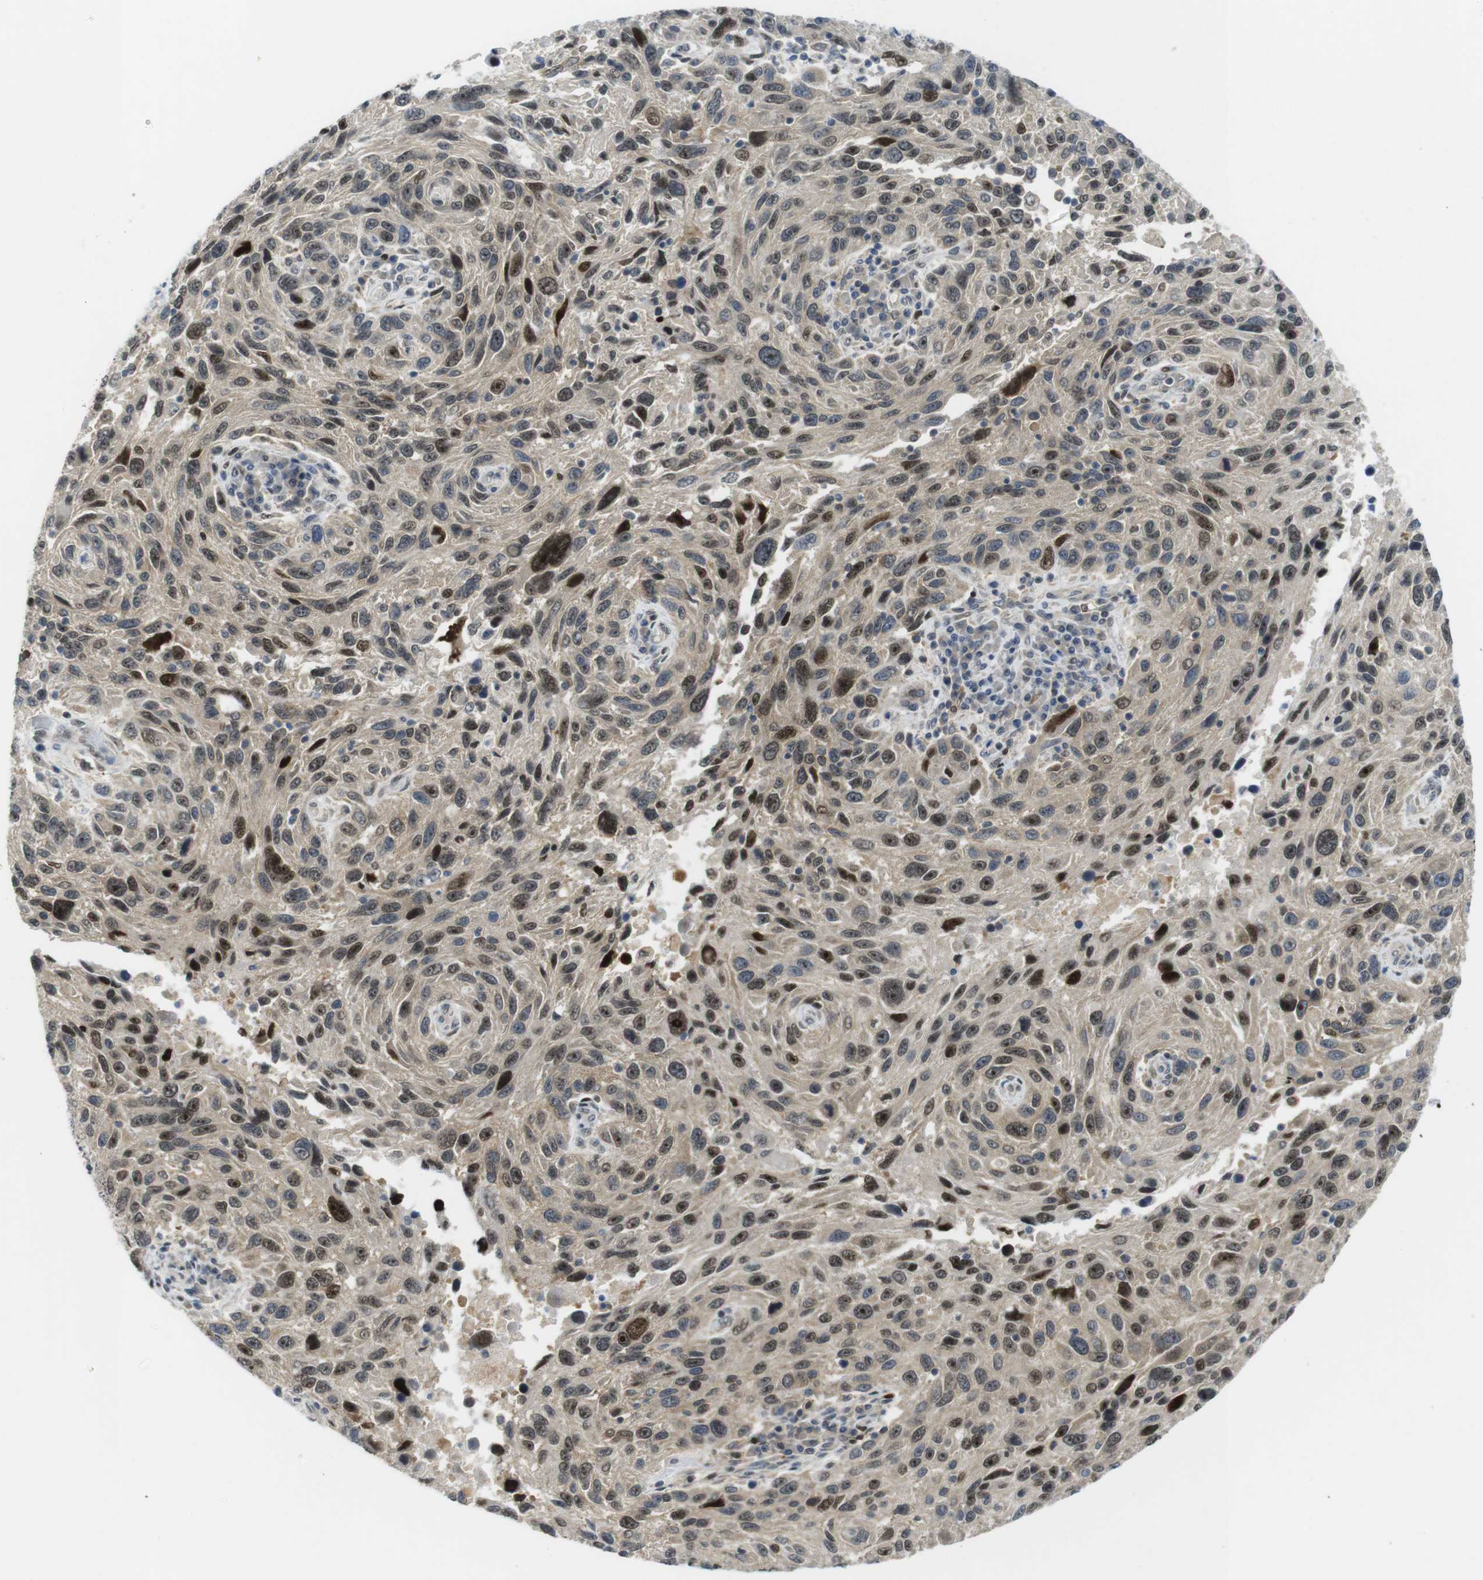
{"staining": {"intensity": "strong", "quantity": "<25%", "location": "nuclear"}, "tissue": "melanoma", "cell_type": "Tumor cells", "image_type": "cancer", "snomed": [{"axis": "morphology", "description": "Malignant melanoma, NOS"}, {"axis": "topography", "description": "Skin"}], "caption": "Protein staining of malignant melanoma tissue demonstrates strong nuclear staining in about <25% of tumor cells. Using DAB (3,3'-diaminobenzidine) (brown) and hematoxylin (blue) stains, captured at high magnification using brightfield microscopy.", "gene": "RCC1", "patient": {"sex": "male", "age": 53}}